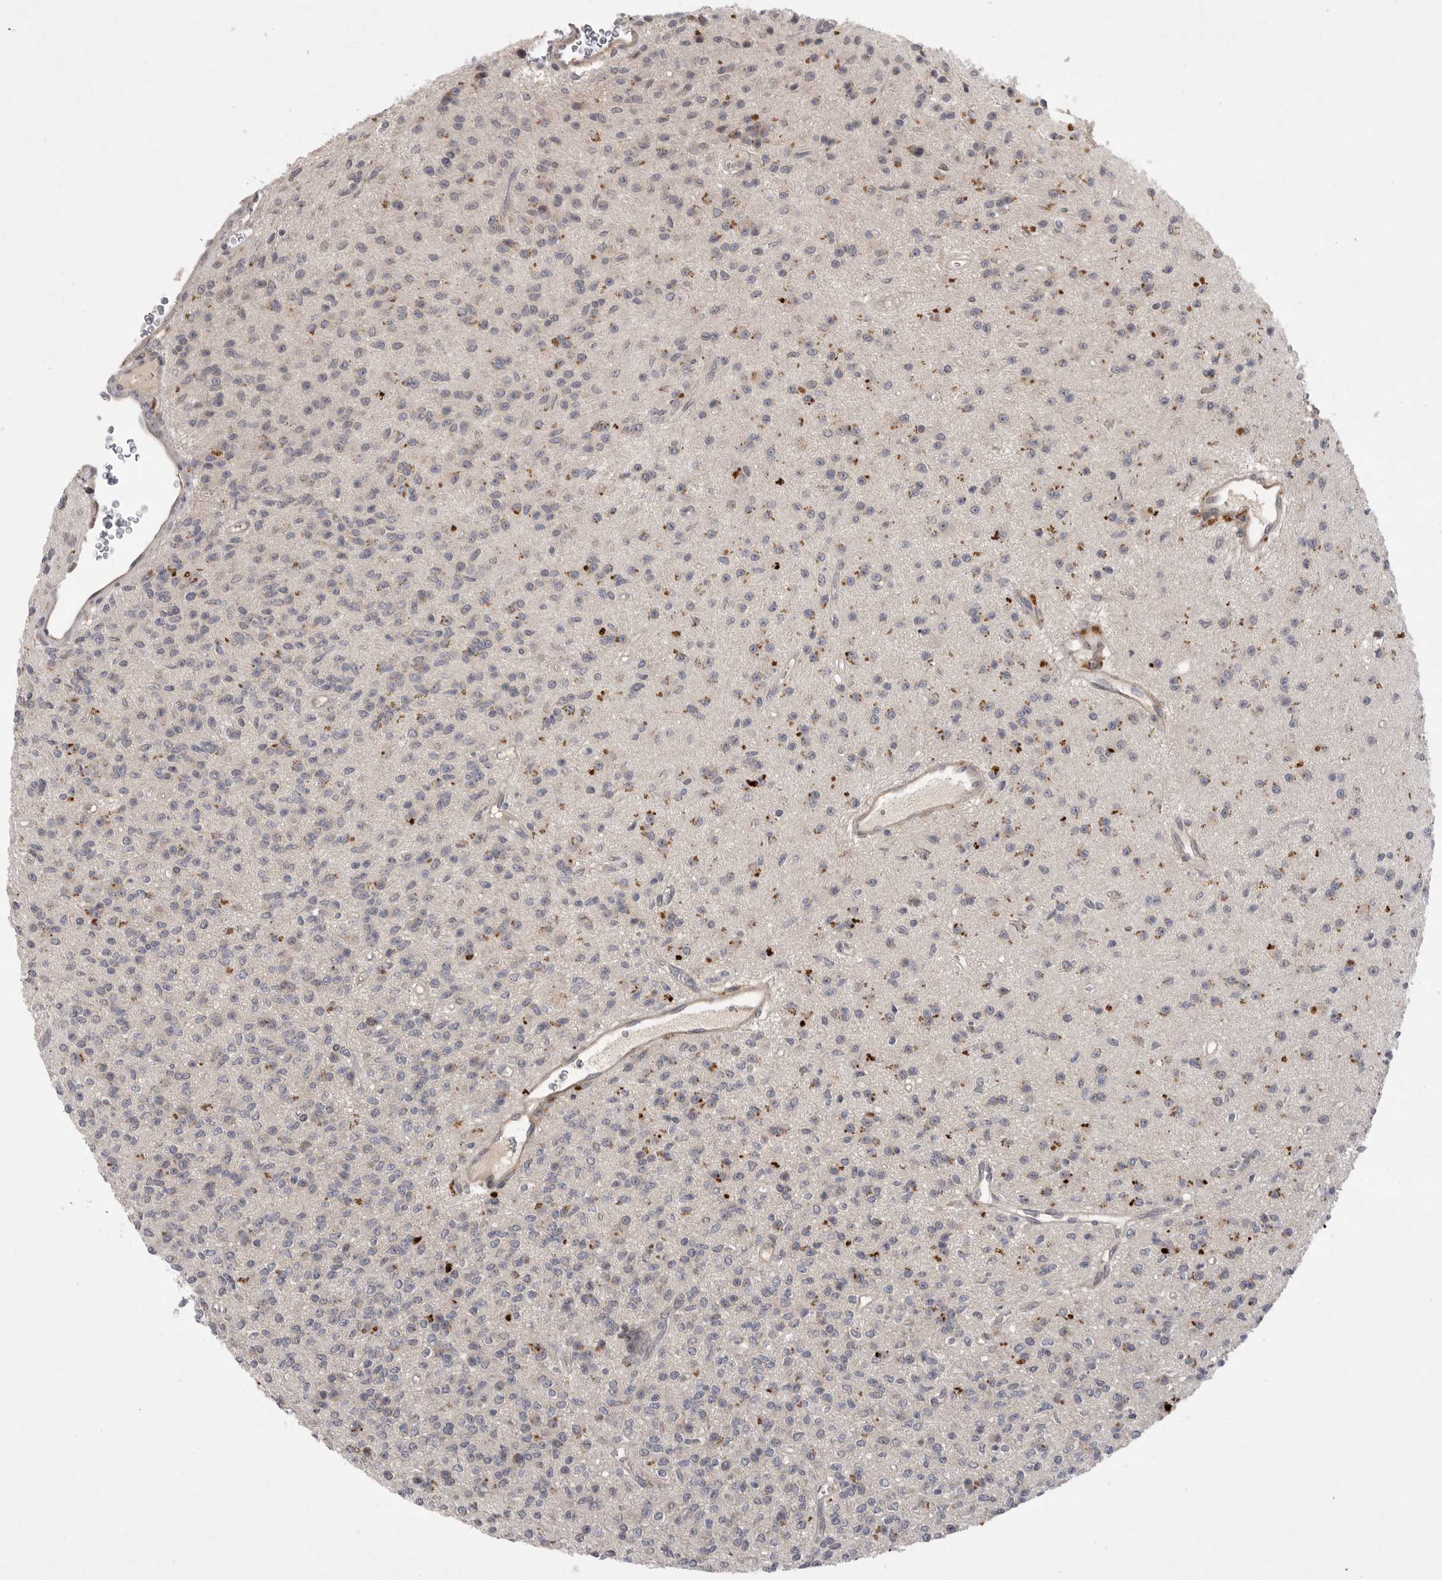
{"staining": {"intensity": "weak", "quantity": "<25%", "location": "cytoplasmic/membranous"}, "tissue": "glioma", "cell_type": "Tumor cells", "image_type": "cancer", "snomed": [{"axis": "morphology", "description": "Glioma, malignant, High grade"}, {"axis": "topography", "description": "Brain"}], "caption": "The micrograph displays no significant expression in tumor cells of glioma.", "gene": "UBE3D", "patient": {"sex": "male", "age": 34}}